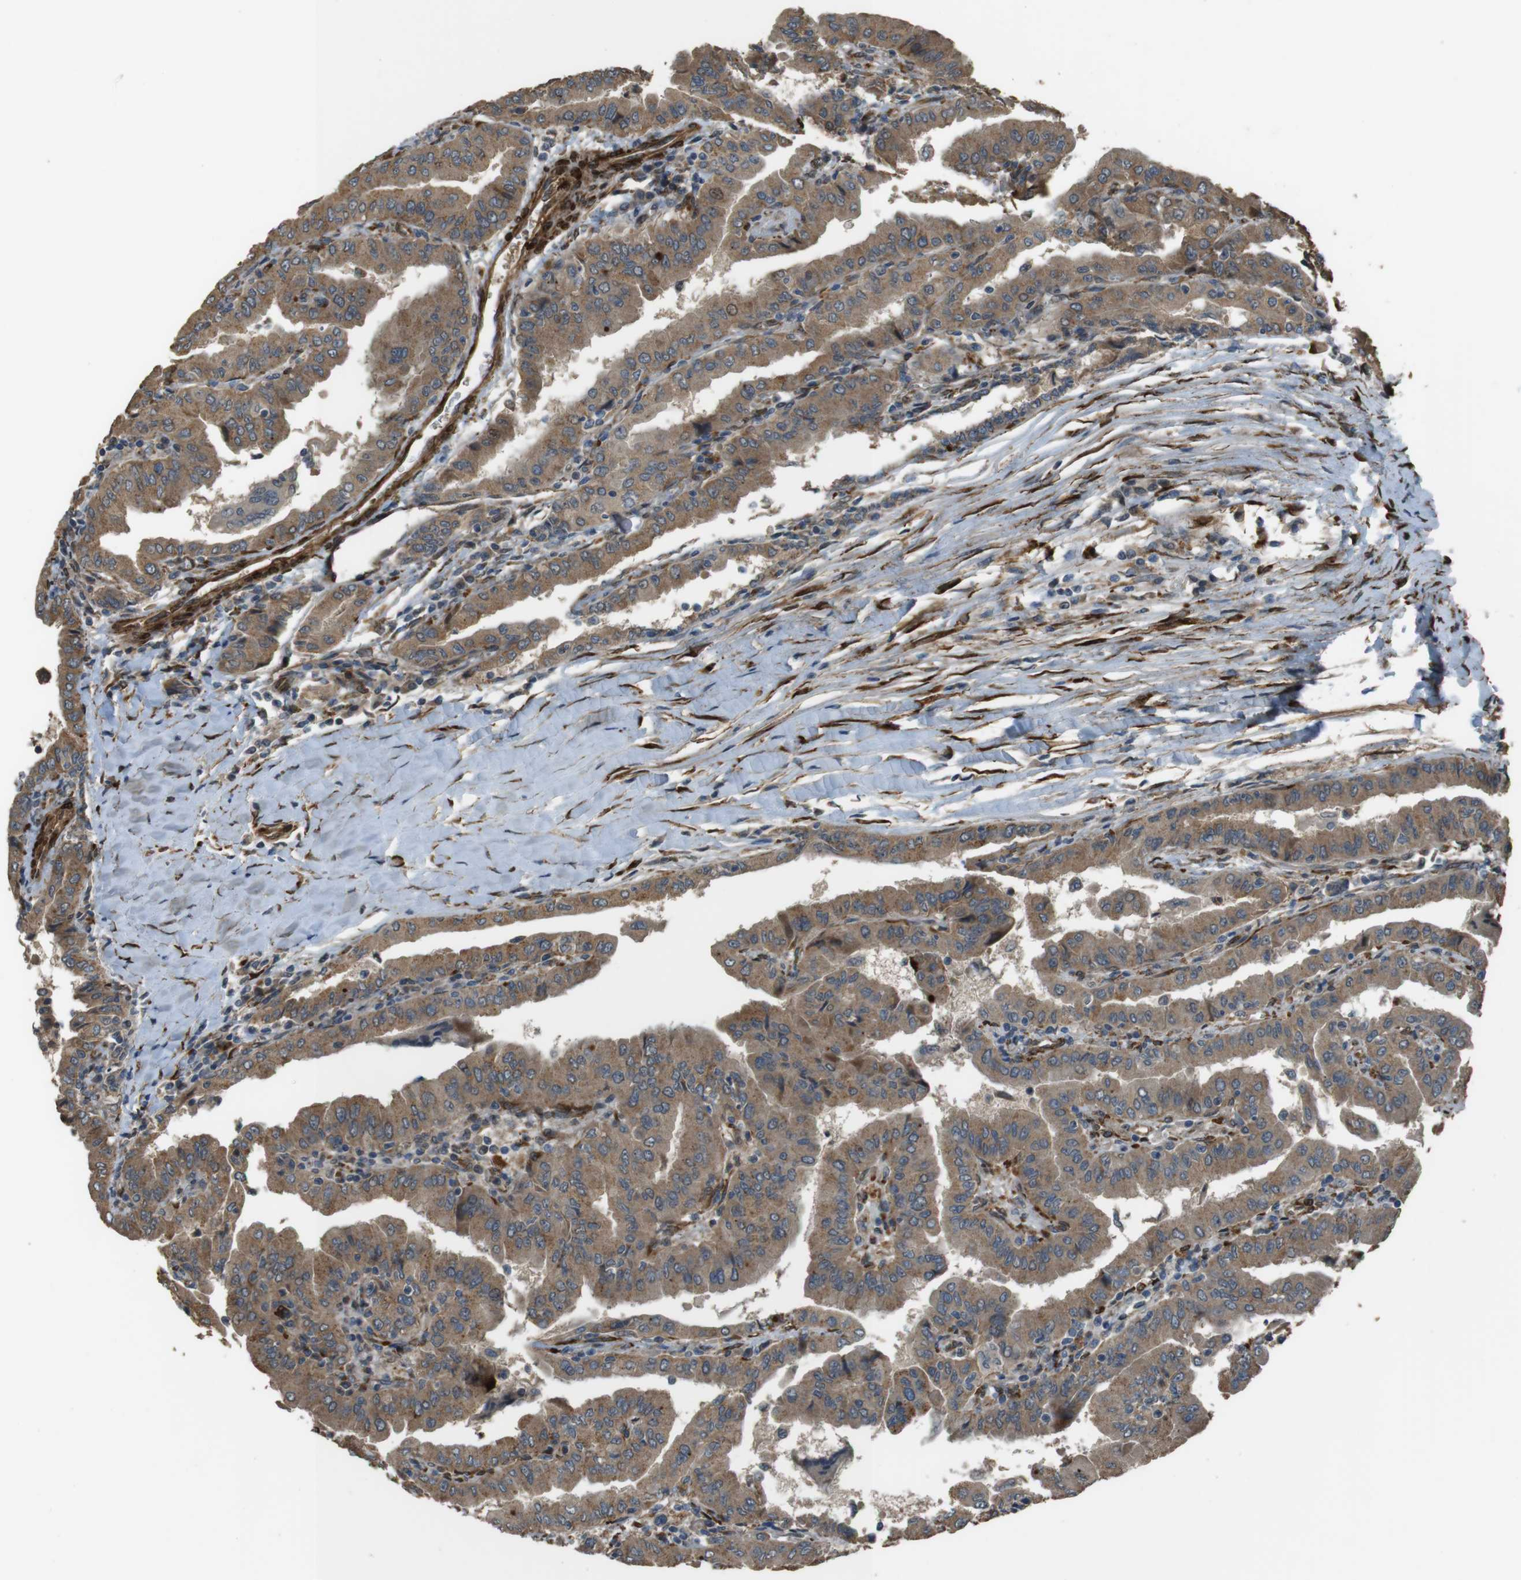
{"staining": {"intensity": "moderate", "quantity": ">75%", "location": "cytoplasmic/membranous"}, "tissue": "thyroid cancer", "cell_type": "Tumor cells", "image_type": "cancer", "snomed": [{"axis": "morphology", "description": "Papillary adenocarcinoma, NOS"}, {"axis": "topography", "description": "Thyroid gland"}], "caption": "Immunohistochemistry (IHC) (DAB (3,3'-diaminobenzidine)) staining of human papillary adenocarcinoma (thyroid) shows moderate cytoplasmic/membranous protein staining in about >75% of tumor cells.", "gene": "MSRB3", "patient": {"sex": "male", "age": 33}}